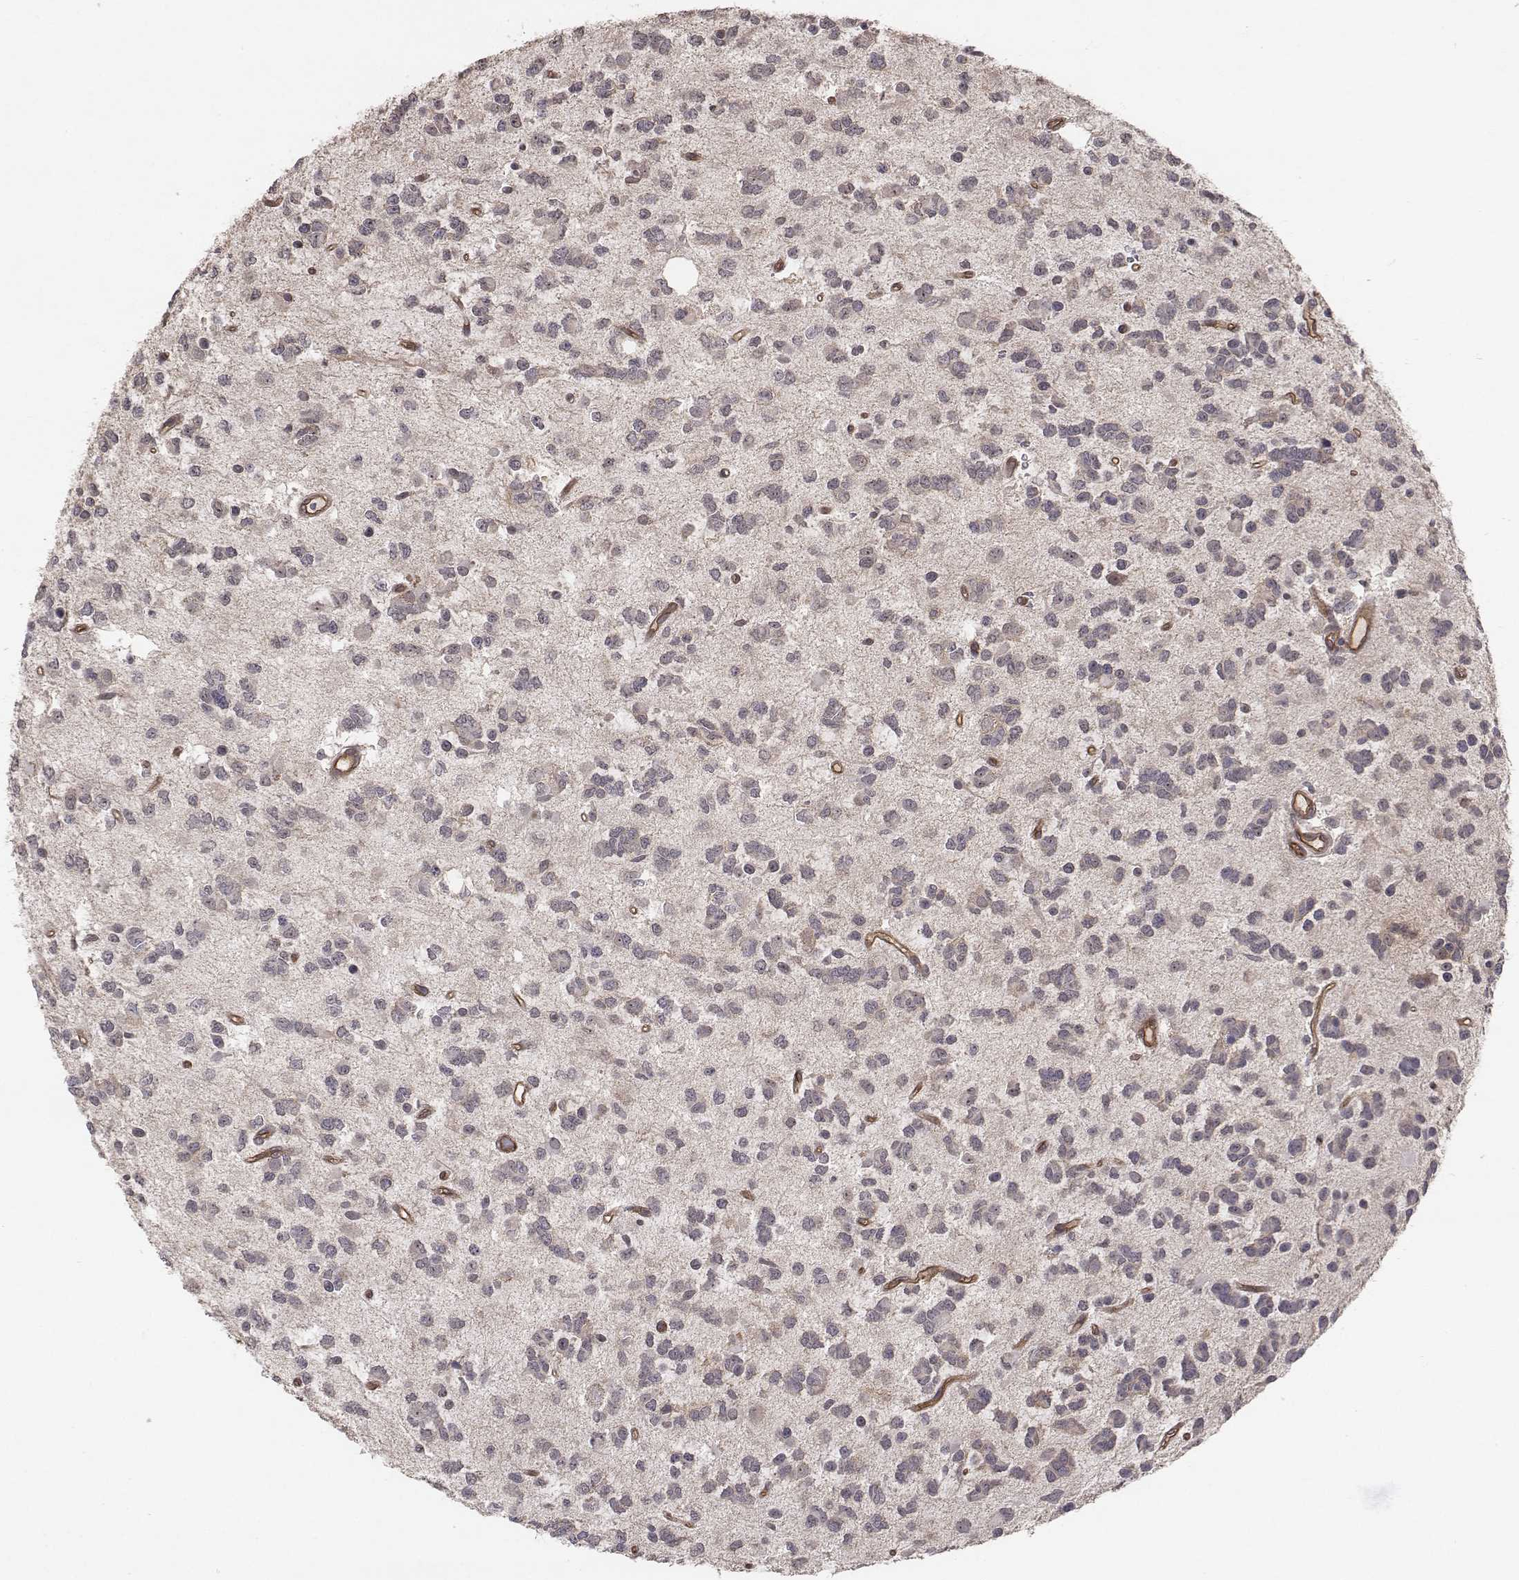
{"staining": {"intensity": "negative", "quantity": "none", "location": "none"}, "tissue": "glioma", "cell_type": "Tumor cells", "image_type": "cancer", "snomed": [{"axis": "morphology", "description": "Glioma, malignant, Low grade"}, {"axis": "topography", "description": "Brain"}], "caption": "Immunohistochemistry of low-grade glioma (malignant) exhibits no positivity in tumor cells.", "gene": "PTPRG", "patient": {"sex": "female", "age": 45}}